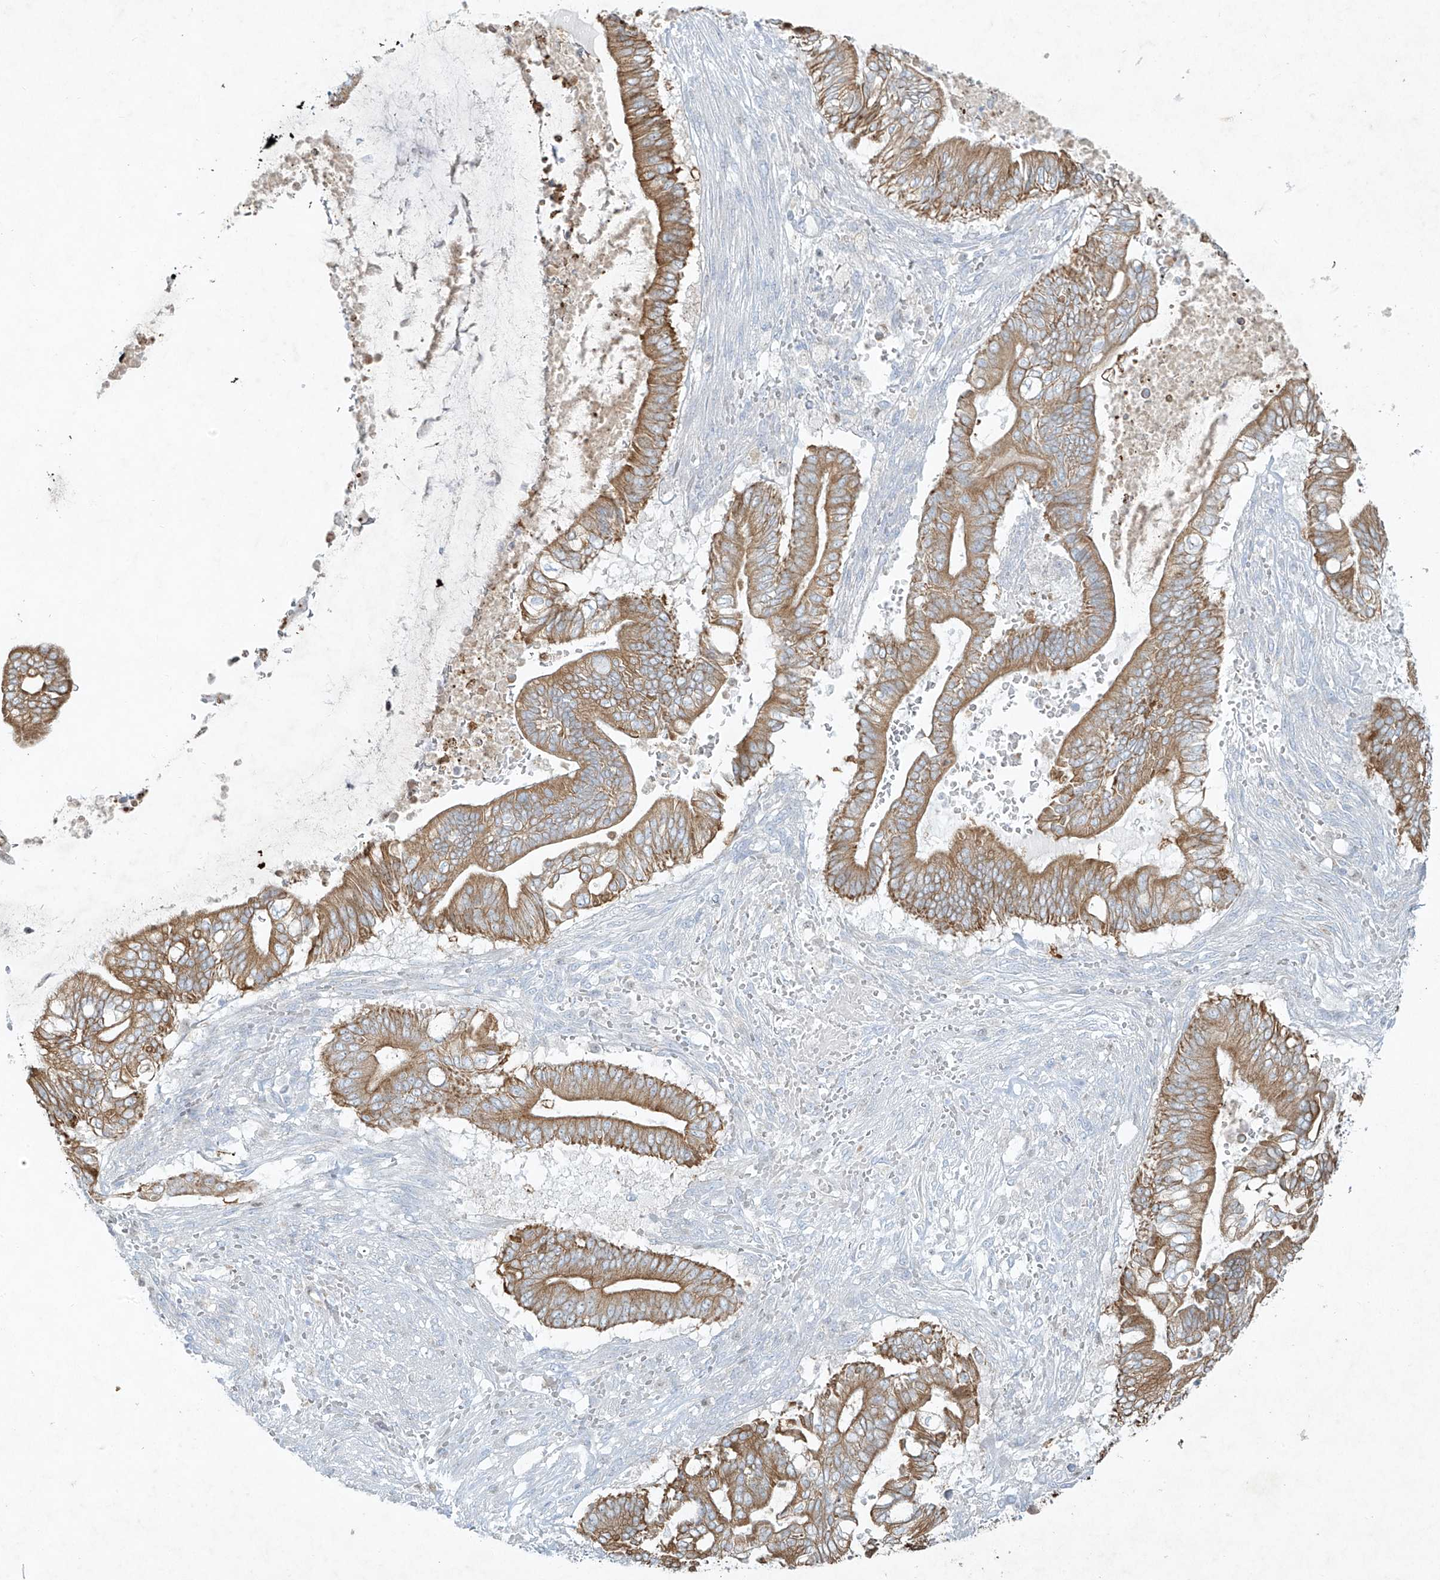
{"staining": {"intensity": "moderate", "quantity": ">75%", "location": "cytoplasmic/membranous"}, "tissue": "pancreatic cancer", "cell_type": "Tumor cells", "image_type": "cancer", "snomed": [{"axis": "morphology", "description": "Adenocarcinoma, NOS"}, {"axis": "topography", "description": "Pancreas"}], "caption": "An image of pancreatic adenocarcinoma stained for a protein reveals moderate cytoplasmic/membranous brown staining in tumor cells.", "gene": "TUBE1", "patient": {"sex": "male", "age": 68}}